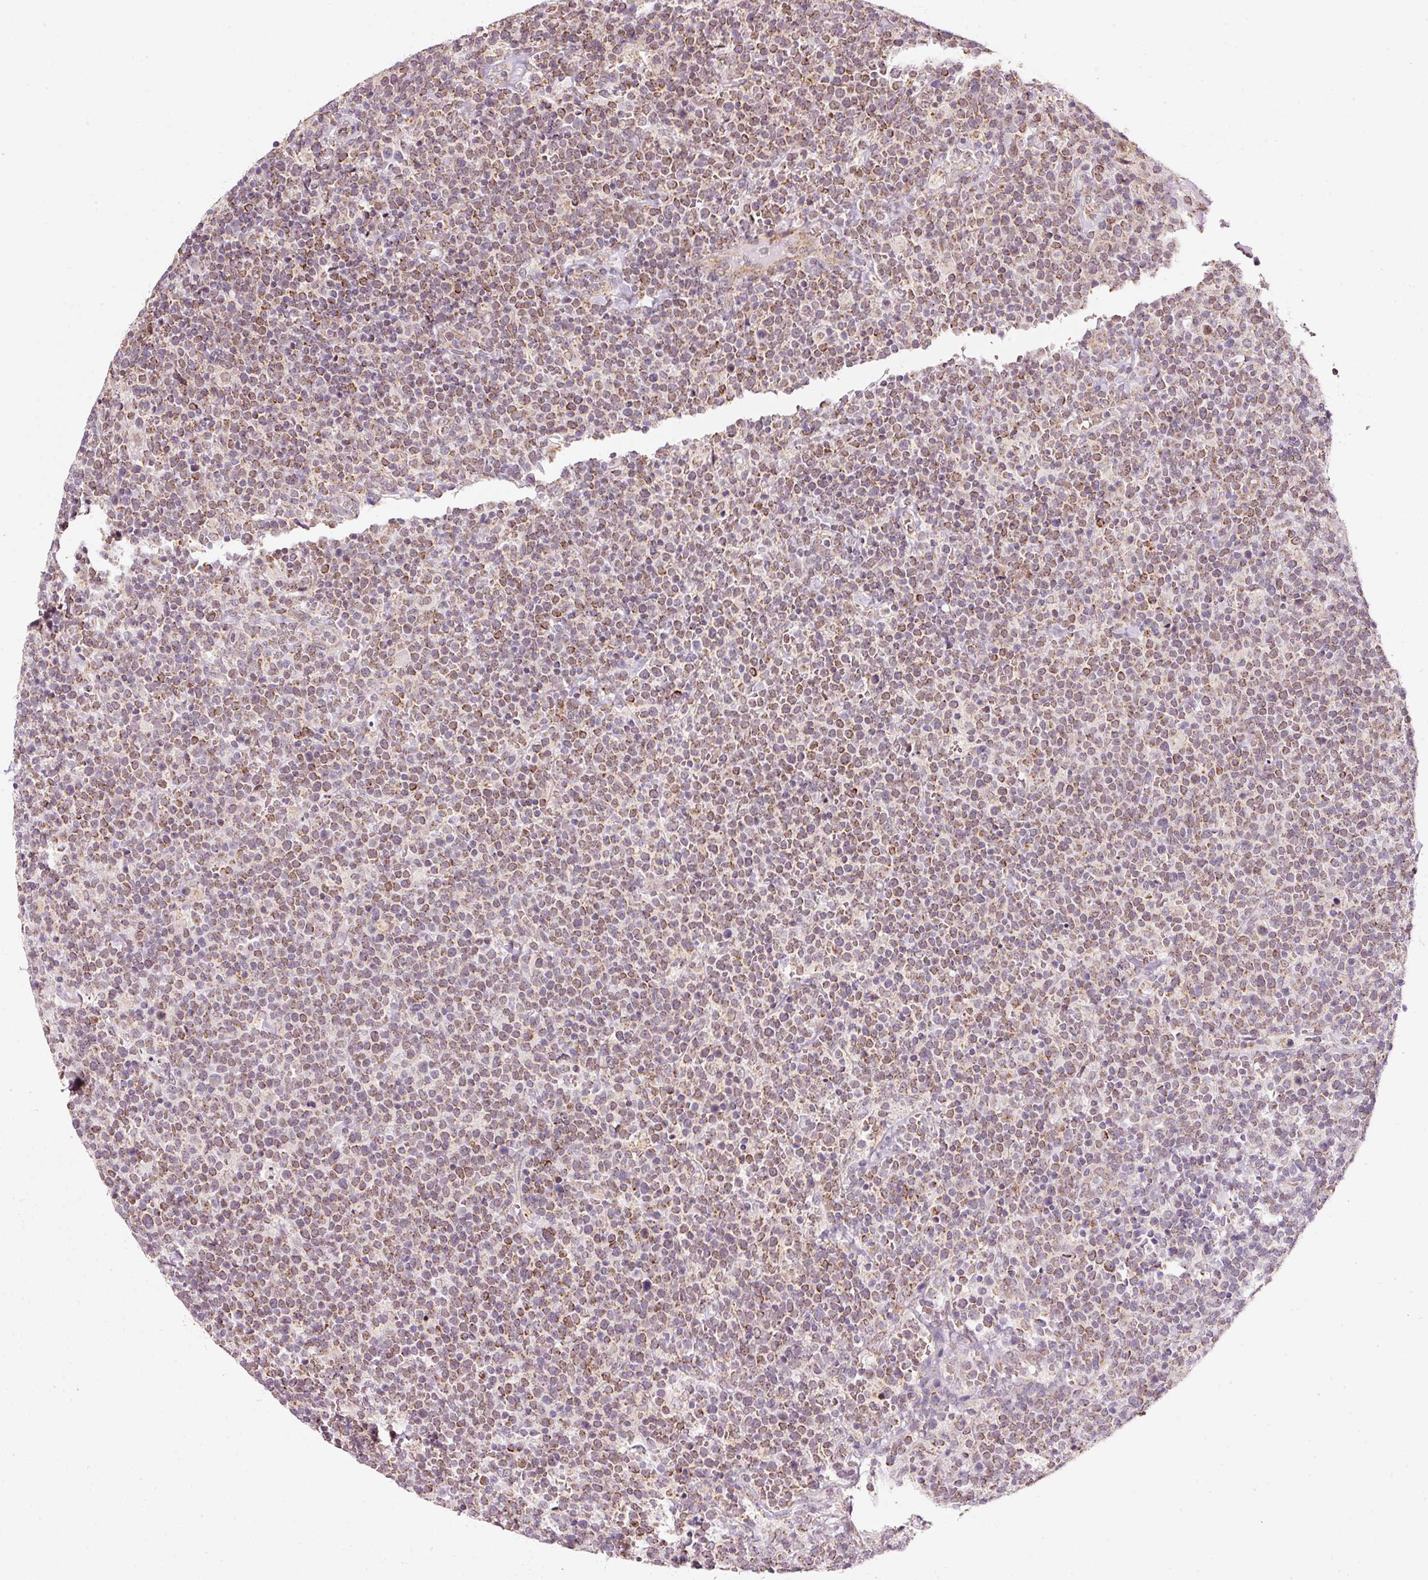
{"staining": {"intensity": "moderate", "quantity": ">75%", "location": "cytoplasmic/membranous"}, "tissue": "lymphoma", "cell_type": "Tumor cells", "image_type": "cancer", "snomed": [{"axis": "morphology", "description": "Malignant lymphoma, non-Hodgkin's type, High grade"}, {"axis": "topography", "description": "Lymph node"}], "caption": "The image displays a brown stain indicating the presence of a protein in the cytoplasmic/membranous of tumor cells in lymphoma.", "gene": "ZNF460", "patient": {"sex": "male", "age": 61}}